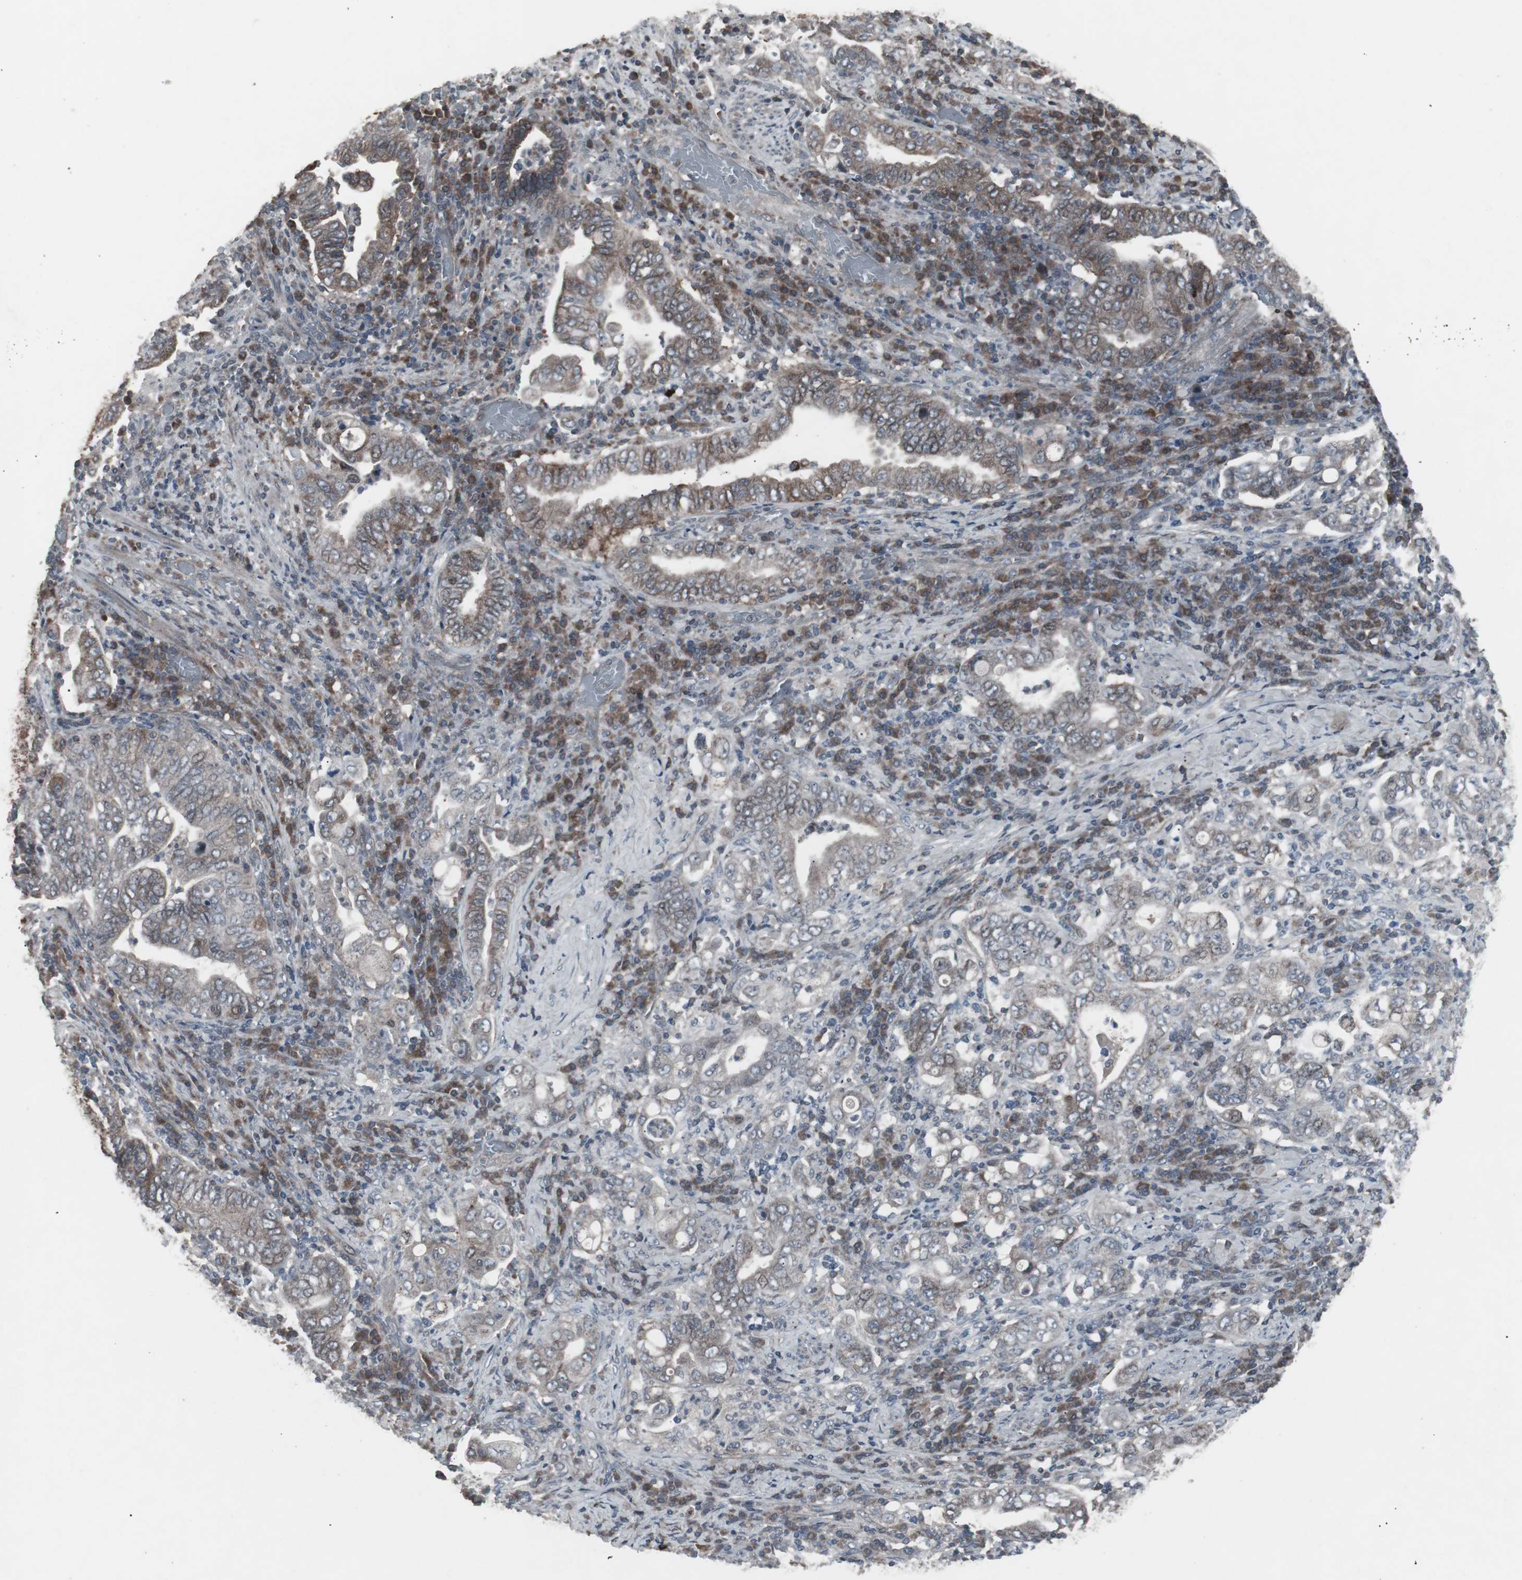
{"staining": {"intensity": "weak", "quantity": "25%-75%", "location": "cytoplasmic/membranous"}, "tissue": "stomach cancer", "cell_type": "Tumor cells", "image_type": "cancer", "snomed": [{"axis": "morphology", "description": "Normal tissue, NOS"}, {"axis": "morphology", "description": "Adenocarcinoma, NOS"}, {"axis": "topography", "description": "Esophagus"}, {"axis": "topography", "description": "Stomach, upper"}, {"axis": "topography", "description": "Peripheral nerve tissue"}], "caption": "Immunohistochemistry micrograph of neoplastic tissue: human stomach cancer (adenocarcinoma) stained using immunohistochemistry displays low levels of weak protein expression localized specifically in the cytoplasmic/membranous of tumor cells, appearing as a cytoplasmic/membranous brown color.", "gene": "SSTR2", "patient": {"sex": "male", "age": 62}}